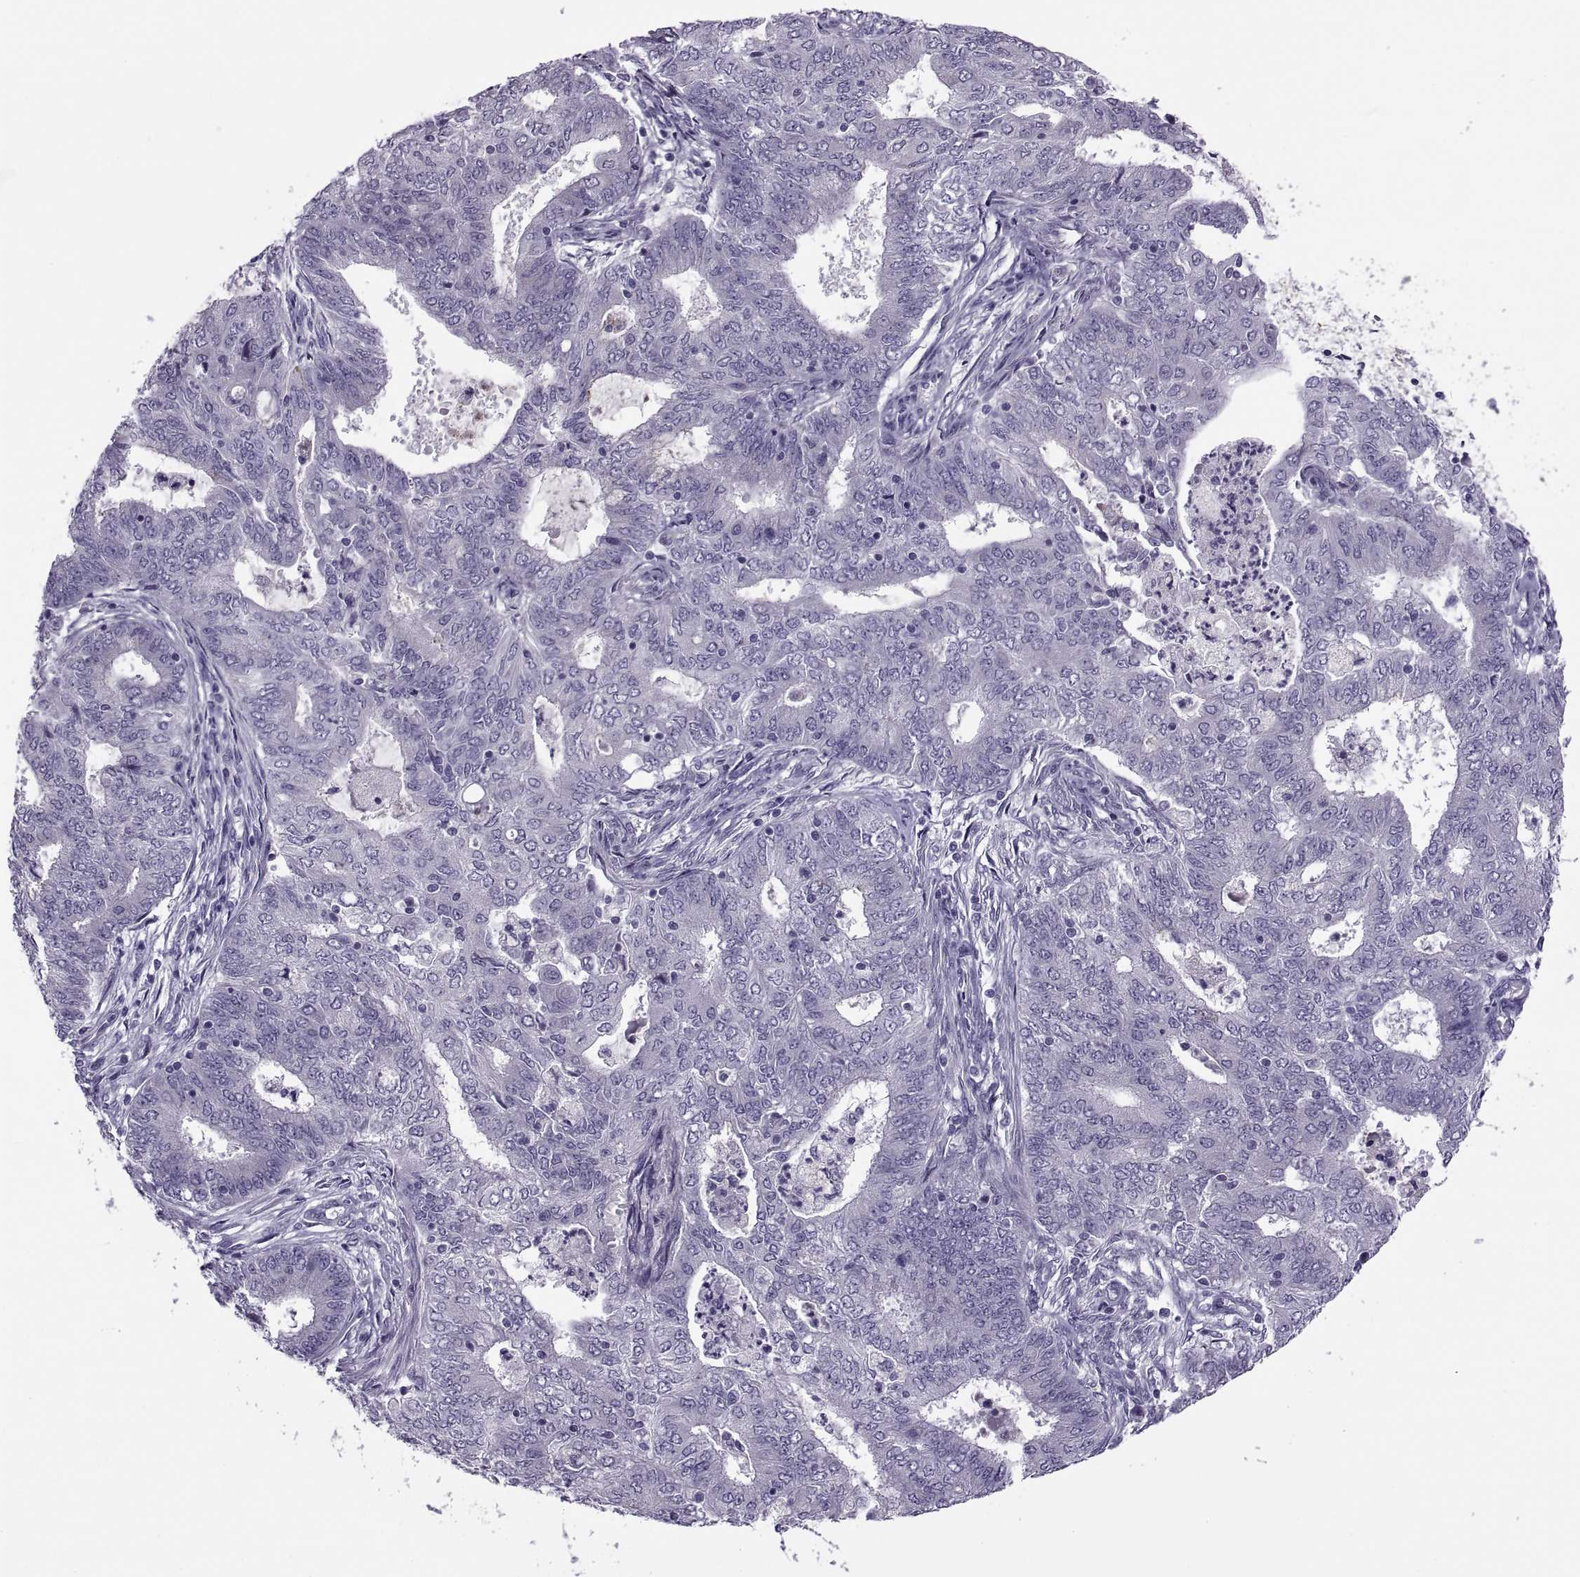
{"staining": {"intensity": "negative", "quantity": "none", "location": "none"}, "tissue": "endometrial cancer", "cell_type": "Tumor cells", "image_type": "cancer", "snomed": [{"axis": "morphology", "description": "Adenocarcinoma, NOS"}, {"axis": "topography", "description": "Endometrium"}], "caption": "Tumor cells are negative for protein expression in human adenocarcinoma (endometrial).", "gene": "MAGEB1", "patient": {"sex": "female", "age": 62}}